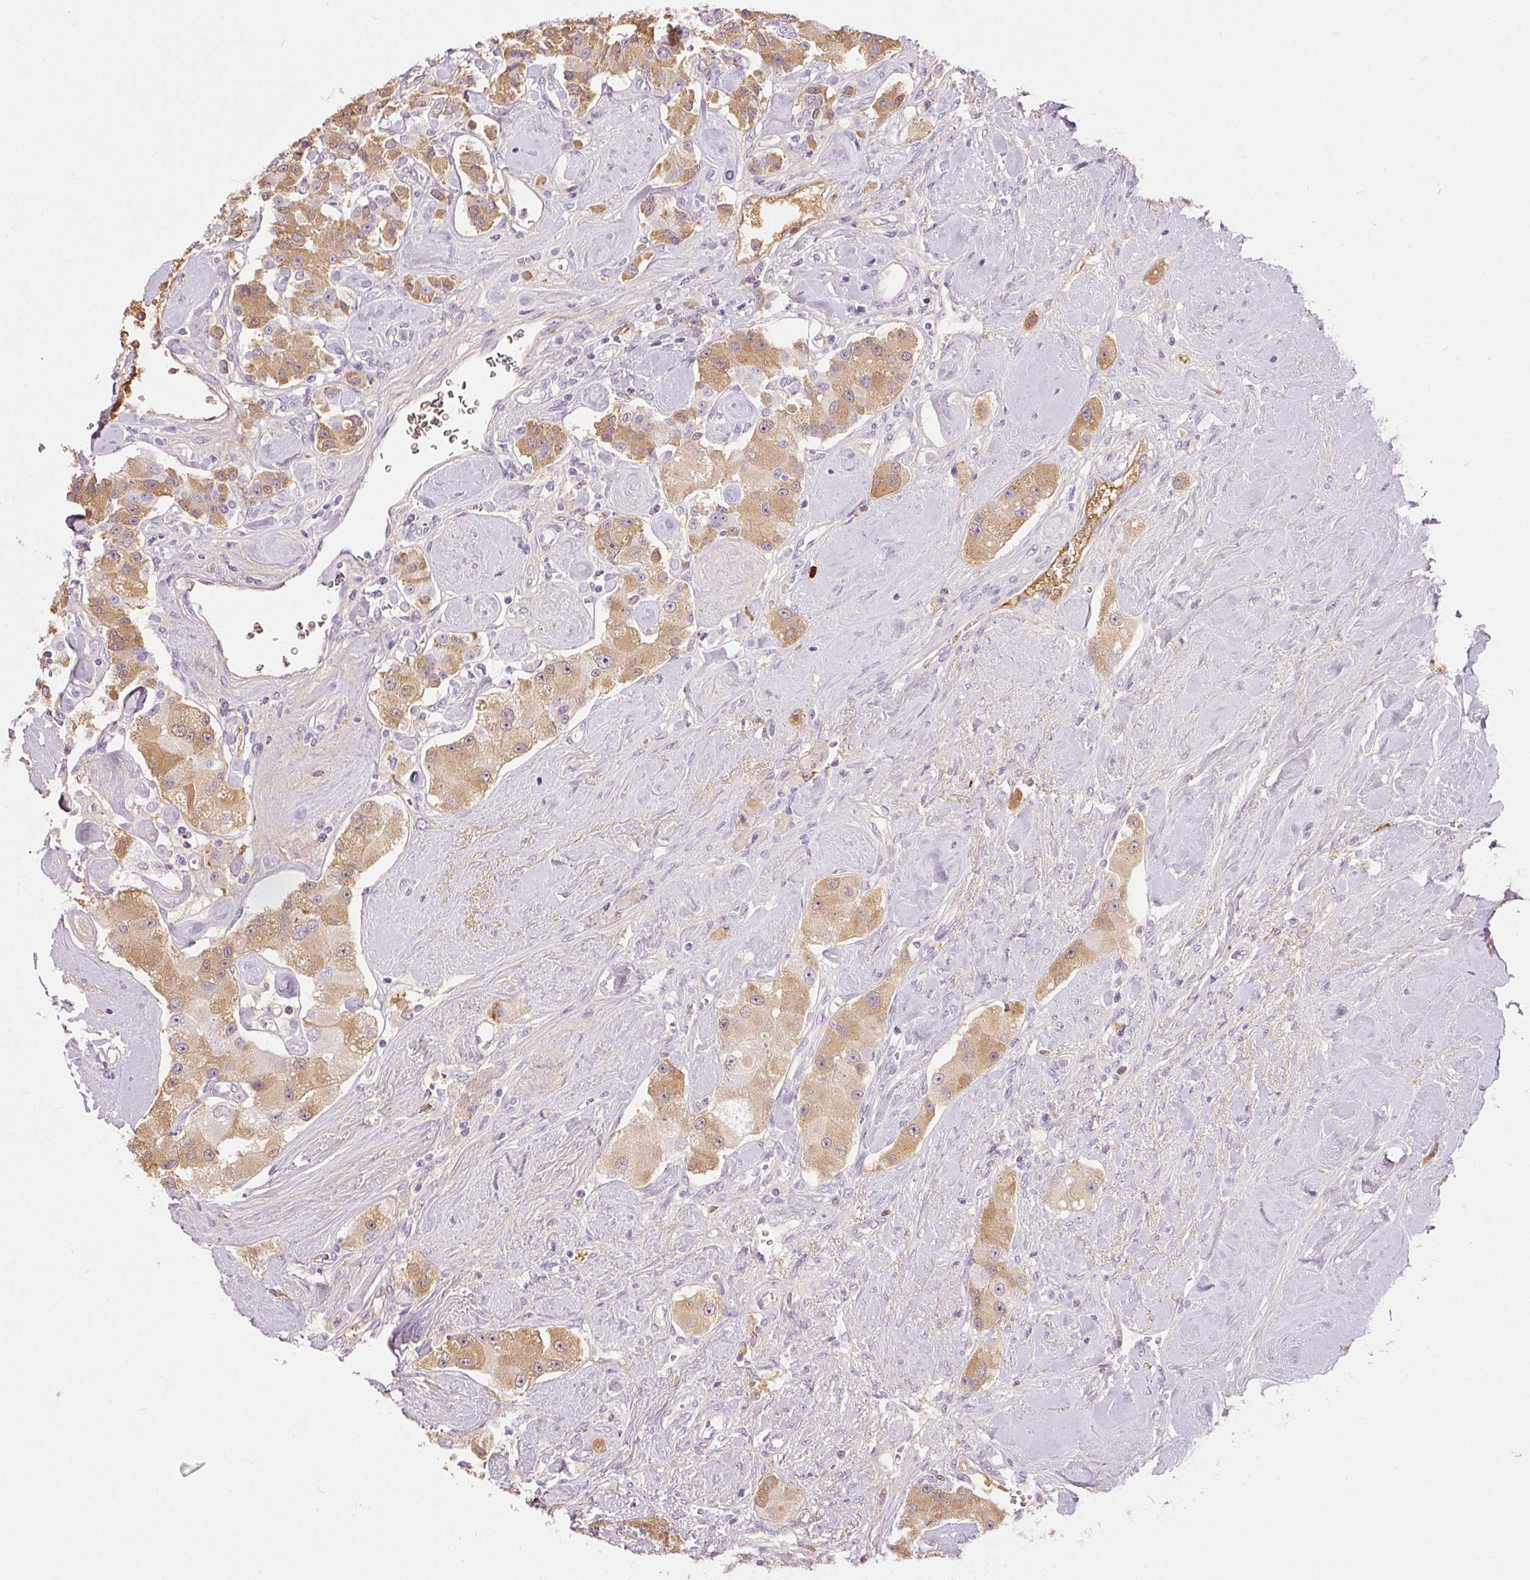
{"staining": {"intensity": "moderate", "quantity": ">75%", "location": "cytoplasmic/membranous"}, "tissue": "carcinoid", "cell_type": "Tumor cells", "image_type": "cancer", "snomed": [{"axis": "morphology", "description": "Carcinoid, malignant, NOS"}, {"axis": "topography", "description": "Pancreas"}], "caption": "Protein expression by immunohistochemistry (IHC) reveals moderate cytoplasmic/membranous expression in about >75% of tumor cells in malignant carcinoid.", "gene": "PRPF38B", "patient": {"sex": "male", "age": 41}}